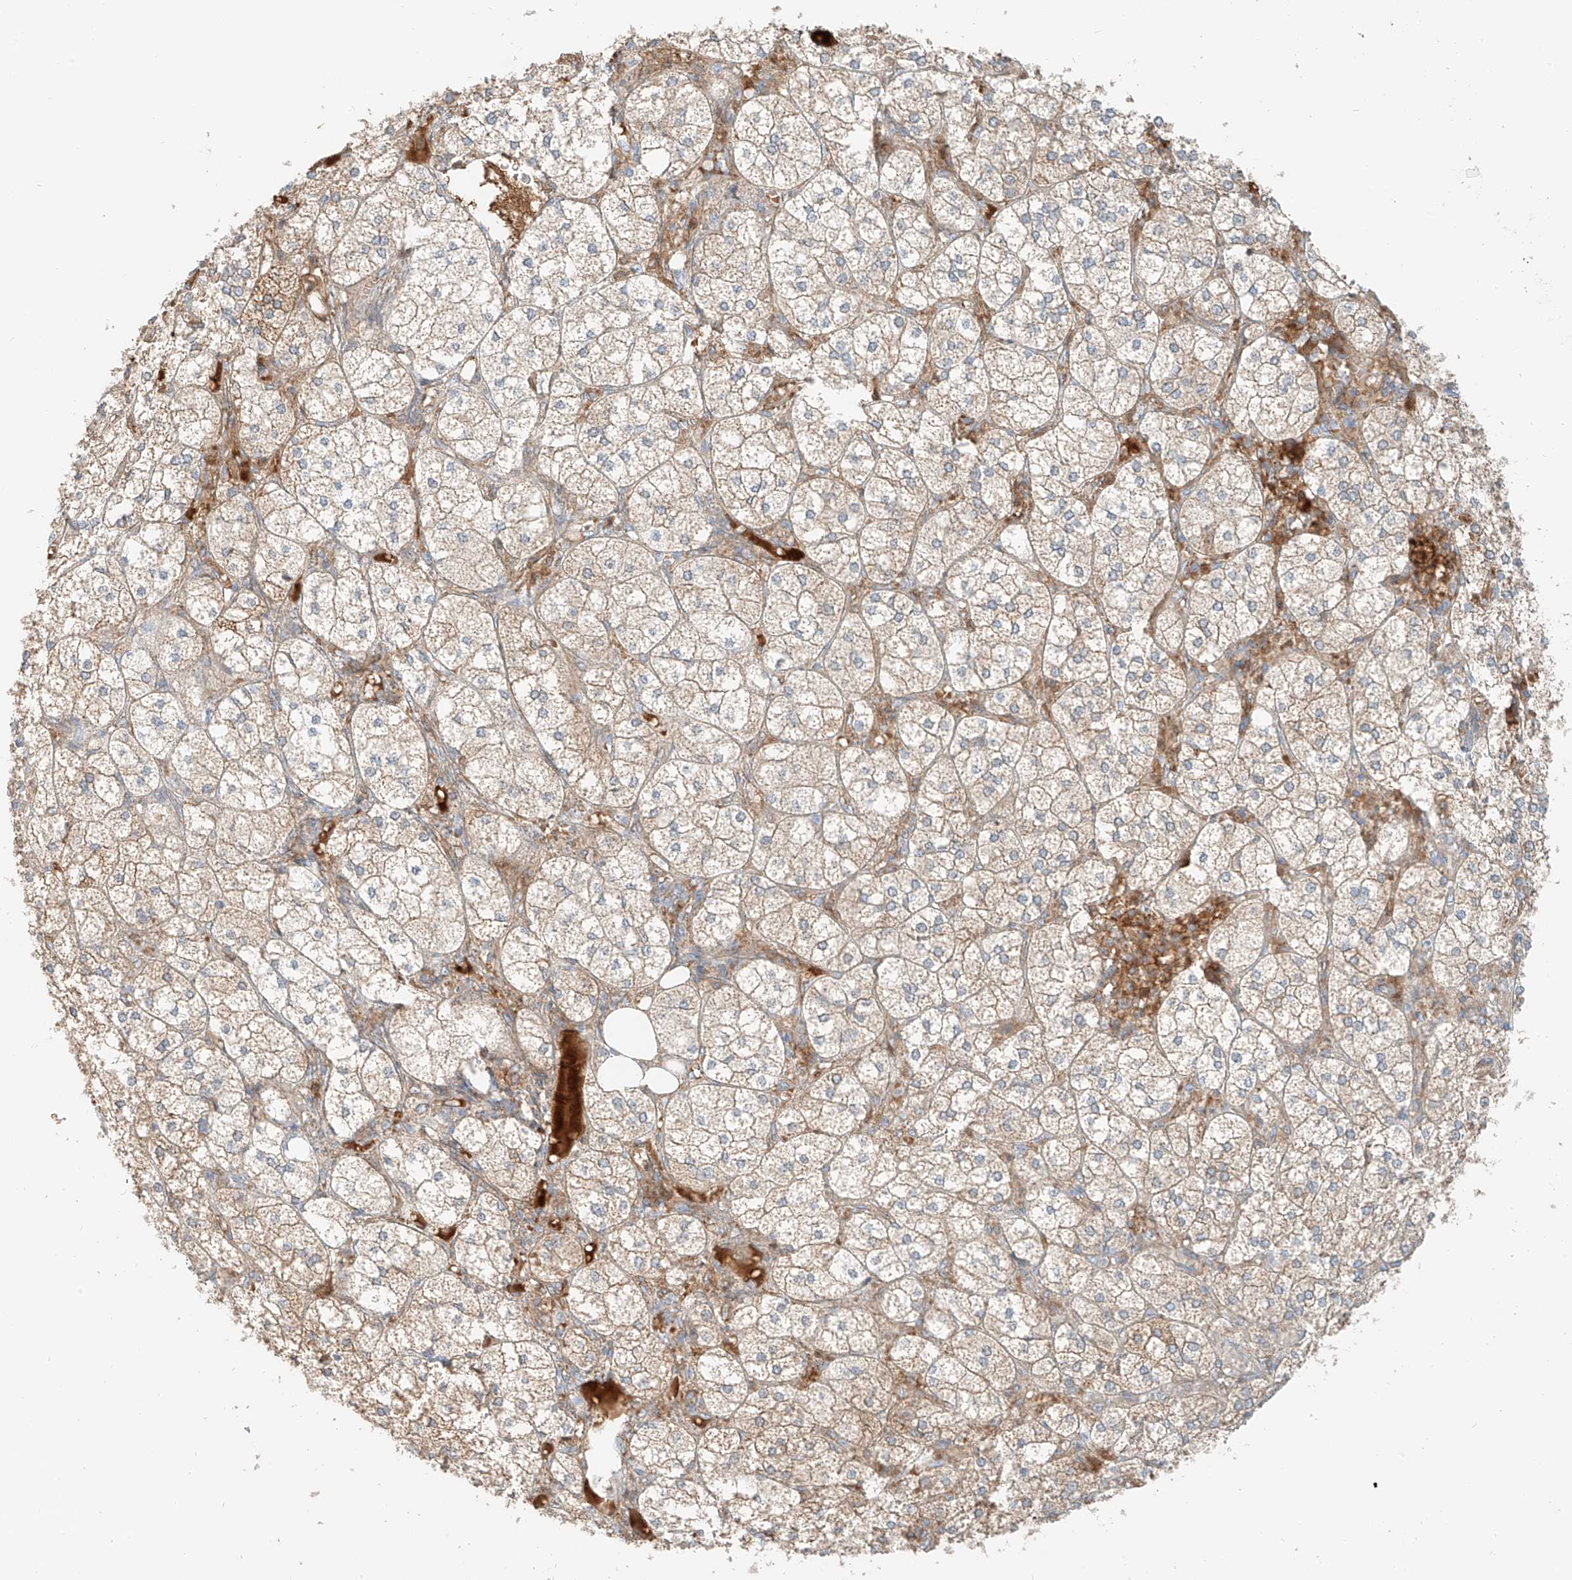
{"staining": {"intensity": "moderate", "quantity": "25%-75%", "location": "cytoplasmic/membranous"}, "tissue": "adrenal gland", "cell_type": "Glandular cells", "image_type": "normal", "snomed": [{"axis": "morphology", "description": "Normal tissue, NOS"}, {"axis": "topography", "description": "Adrenal gland"}], "caption": "Immunohistochemistry (IHC) staining of unremarkable adrenal gland, which reveals medium levels of moderate cytoplasmic/membranous expression in approximately 25%-75% of glandular cells indicating moderate cytoplasmic/membranous protein expression. The staining was performed using DAB (3,3'-diaminobenzidine) (brown) for protein detection and nuclei were counterstained in hematoxylin (blue).", "gene": "FSTL1", "patient": {"sex": "female", "age": 61}}